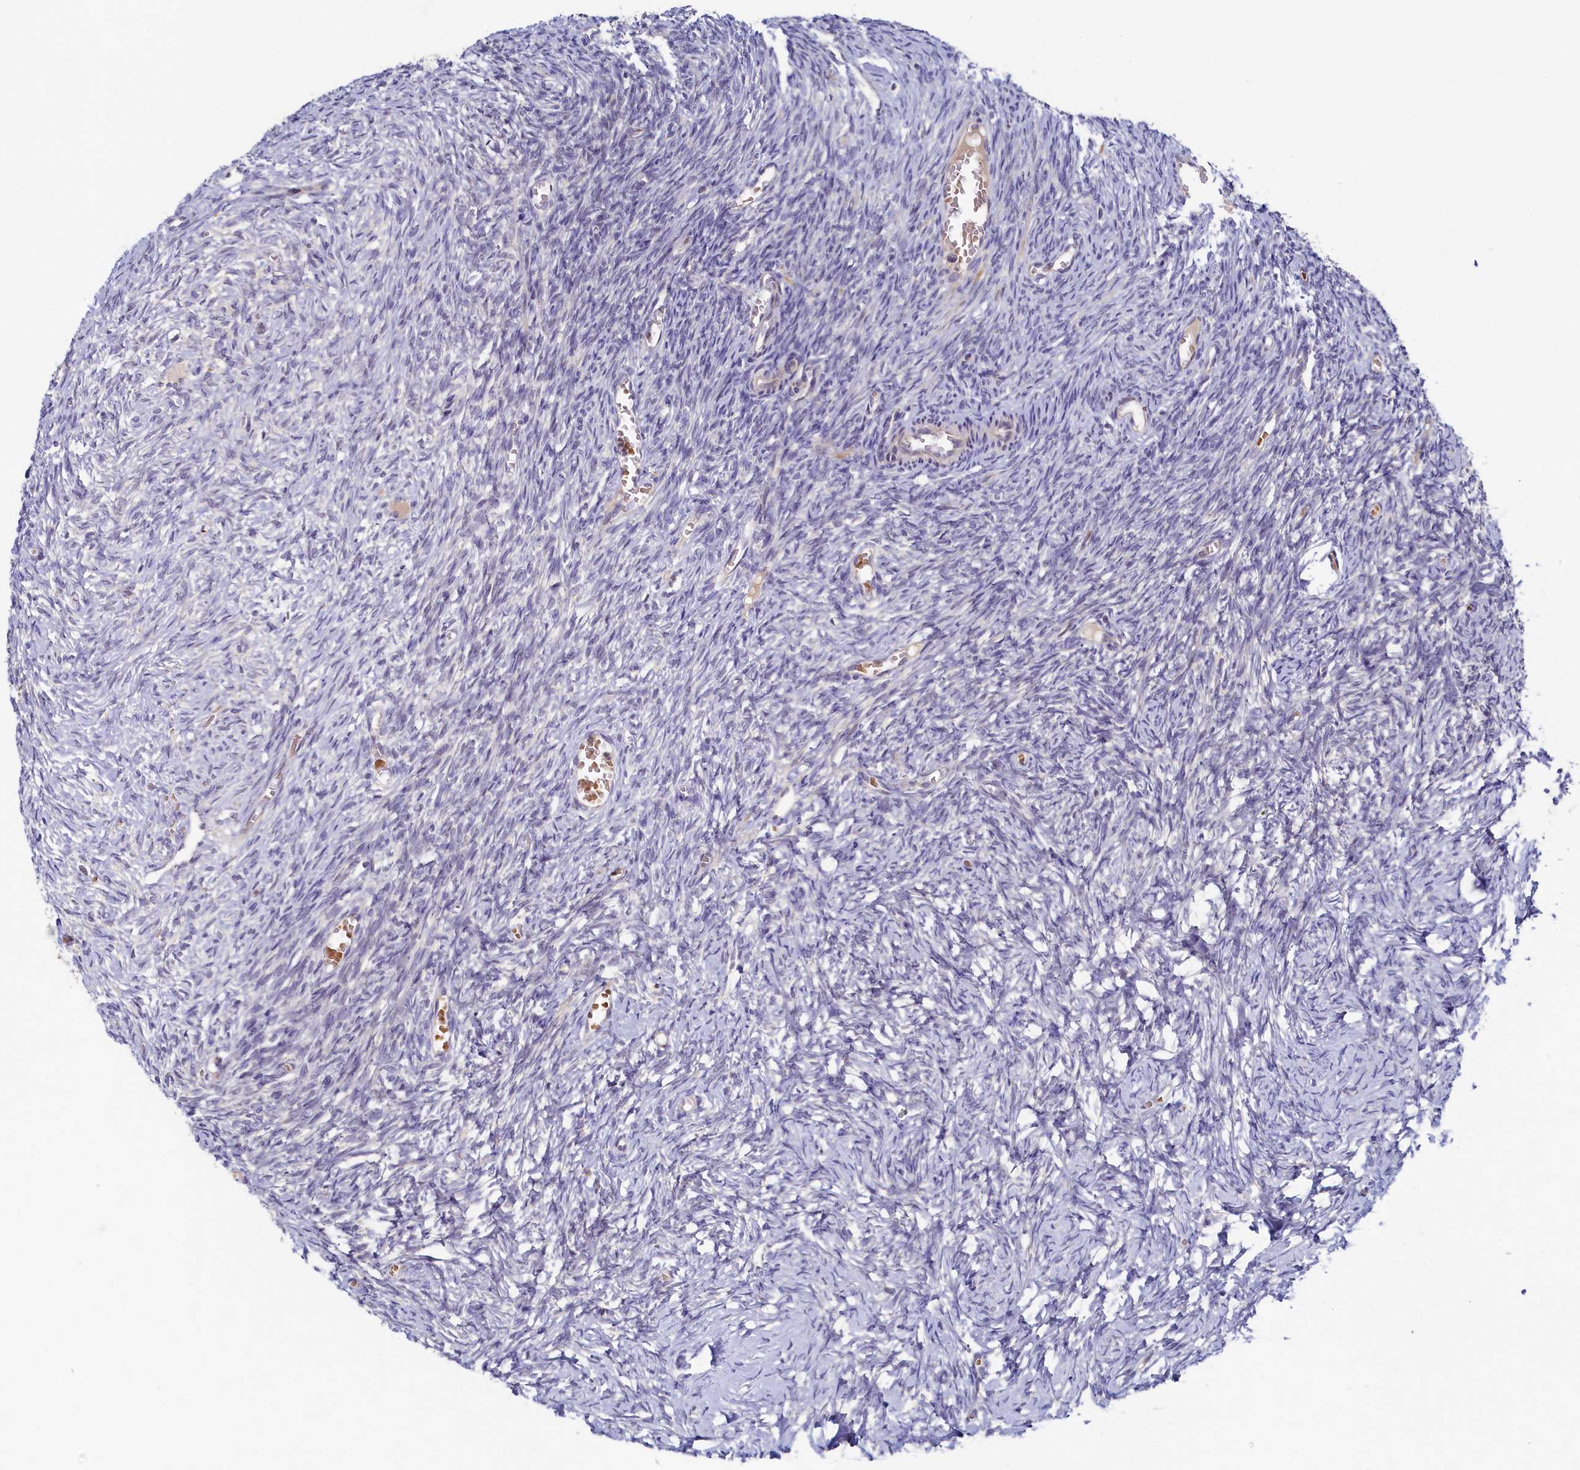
{"staining": {"intensity": "negative", "quantity": "none", "location": "none"}, "tissue": "ovary", "cell_type": "Ovarian stroma cells", "image_type": "normal", "snomed": [{"axis": "morphology", "description": "Normal tissue, NOS"}, {"axis": "topography", "description": "Ovary"}], "caption": "Ovary was stained to show a protein in brown. There is no significant expression in ovarian stroma cells. Brightfield microscopy of IHC stained with DAB (brown) and hematoxylin (blue), captured at high magnification.", "gene": "CEP20", "patient": {"sex": "female", "age": 27}}